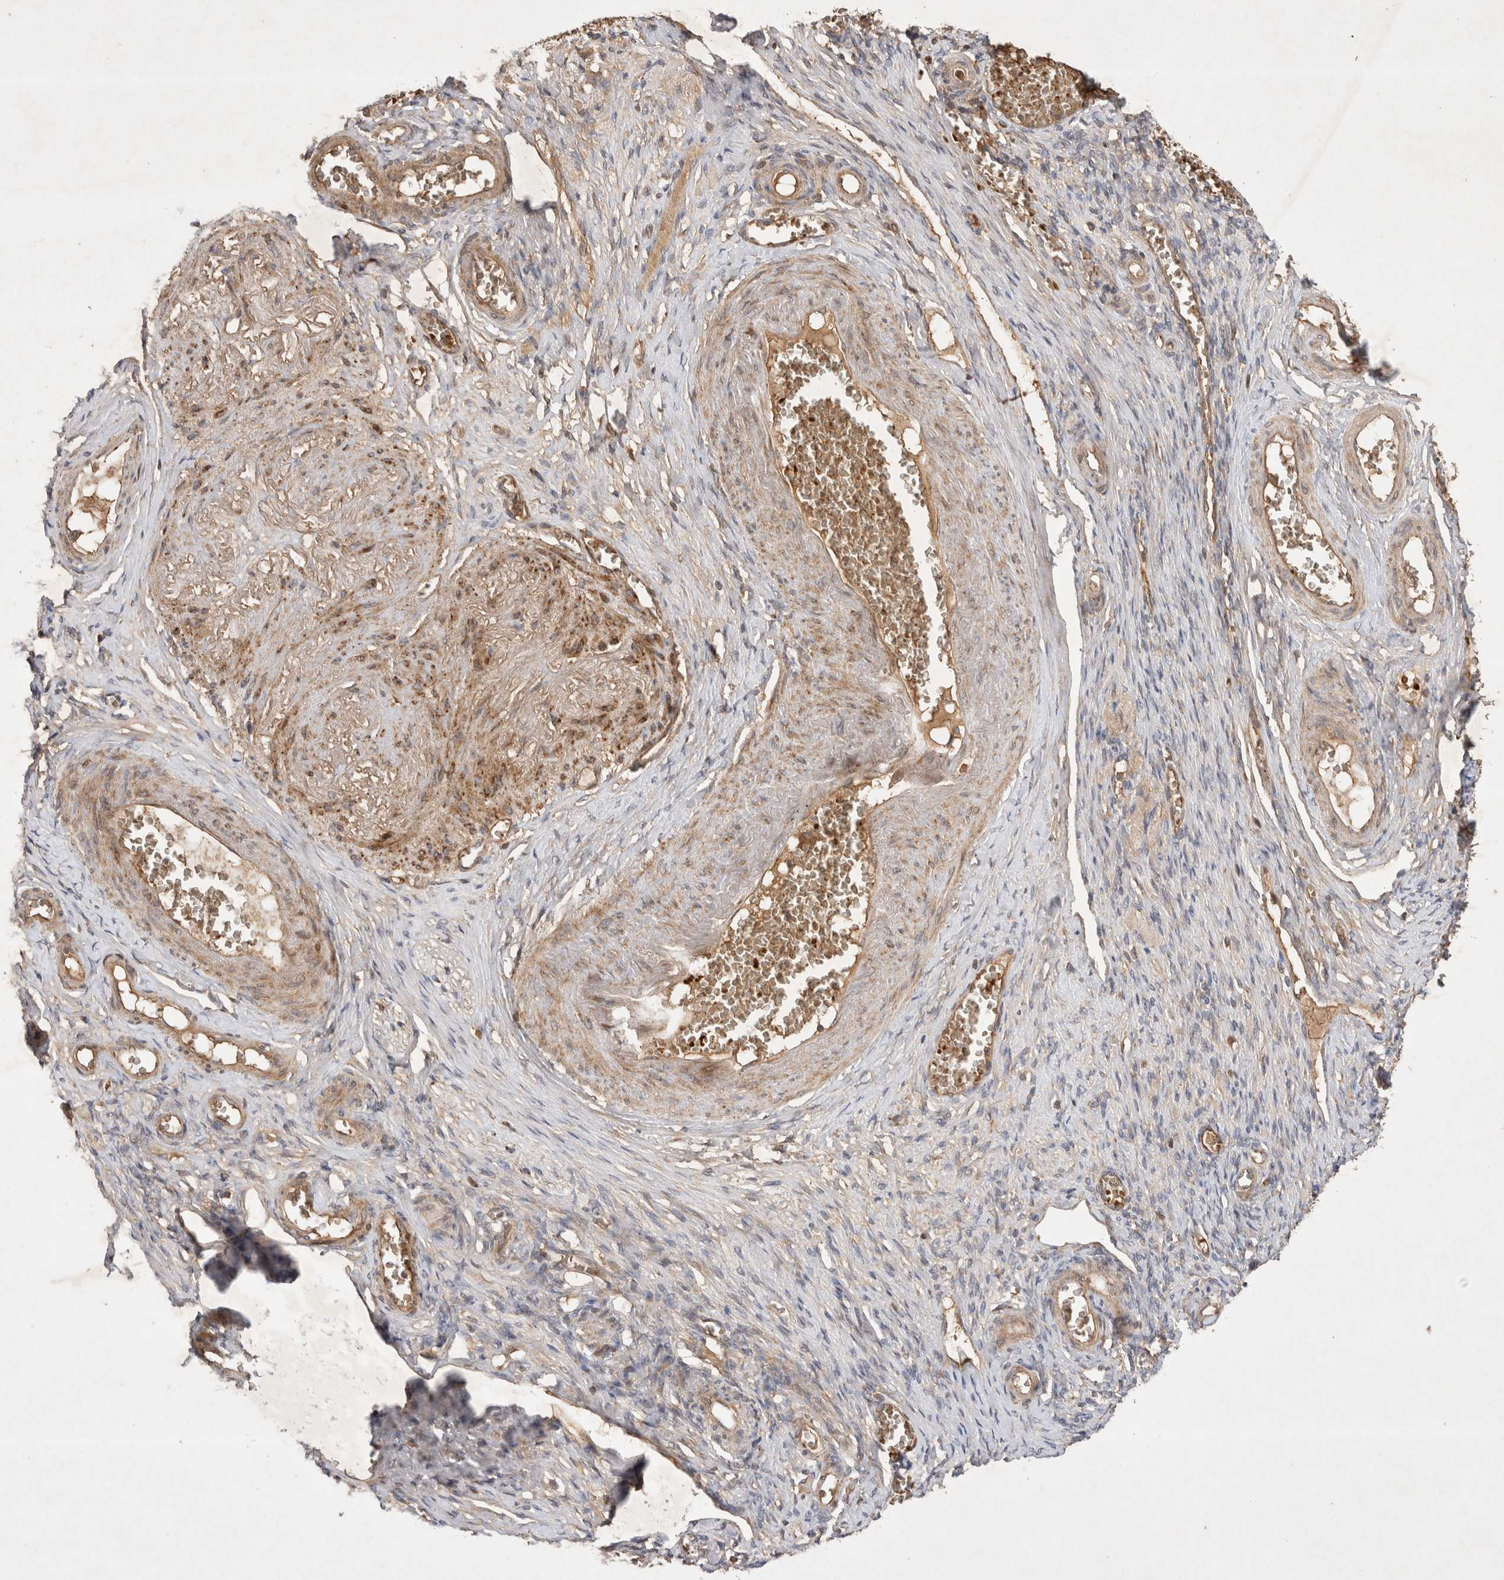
{"staining": {"intensity": "moderate", "quantity": ">75%", "location": "cytoplasmic/membranous"}, "tissue": "adipose tissue", "cell_type": "Adipocytes", "image_type": "normal", "snomed": [{"axis": "morphology", "description": "Normal tissue, NOS"}, {"axis": "topography", "description": "Vascular tissue"}, {"axis": "topography", "description": "Fallopian tube"}, {"axis": "topography", "description": "Ovary"}], "caption": "Adipocytes display medium levels of moderate cytoplasmic/membranous expression in approximately >75% of cells in unremarkable adipose tissue.", "gene": "FAM221A", "patient": {"sex": "female", "age": 67}}